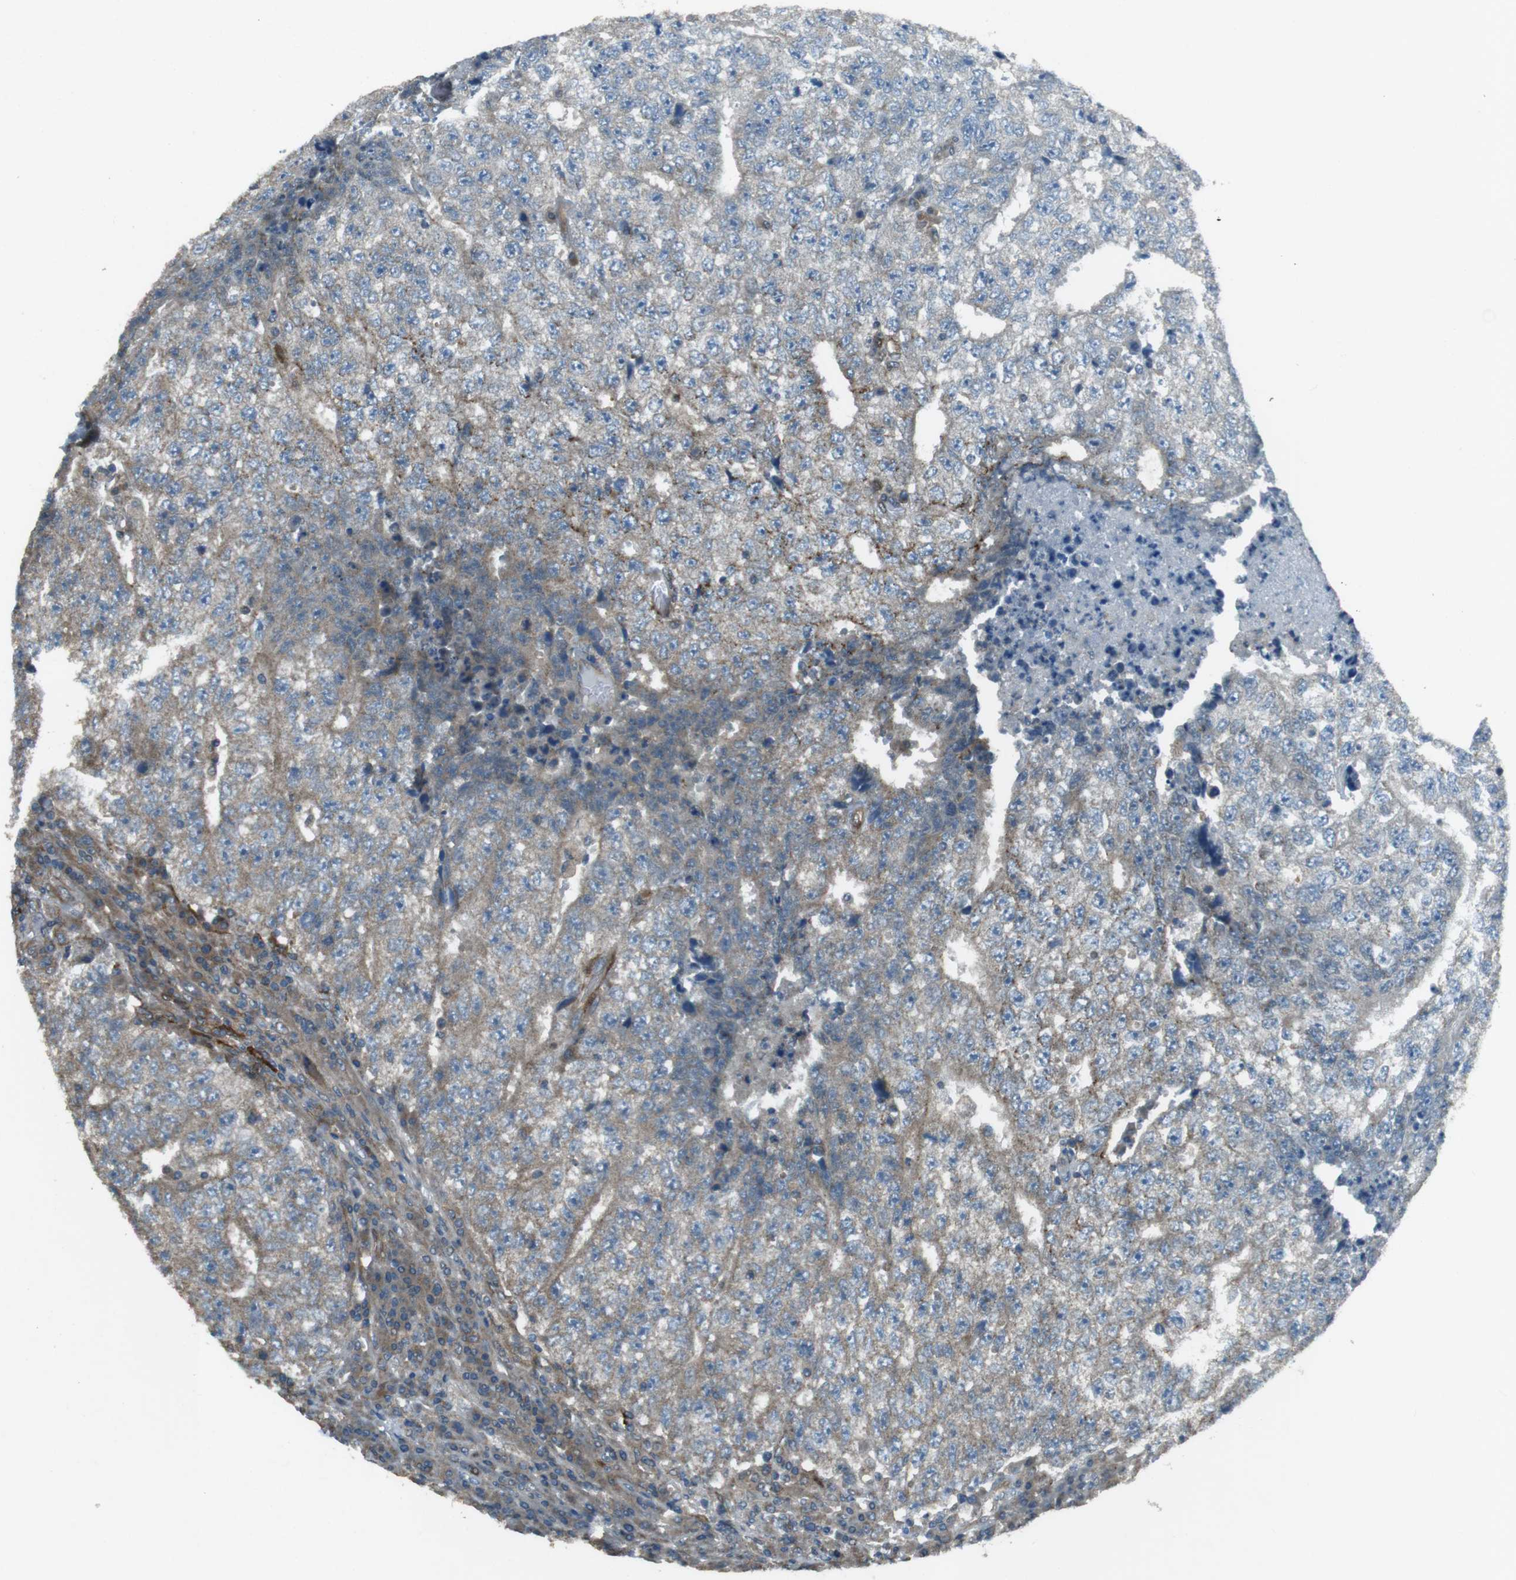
{"staining": {"intensity": "weak", "quantity": ">75%", "location": "cytoplasmic/membranous"}, "tissue": "testis cancer", "cell_type": "Tumor cells", "image_type": "cancer", "snomed": [{"axis": "morphology", "description": "Necrosis, NOS"}, {"axis": "morphology", "description": "Carcinoma, Embryonal, NOS"}, {"axis": "topography", "description": "Testis"}], "caption": "Weak cytoplasmic/membranous expression for a protein is seen in approximately >75% of tumor cells of testis cancer using immunohistochemistry.", "gene": "MFAP3", "patient": {"sex": "male", "age": 19}}